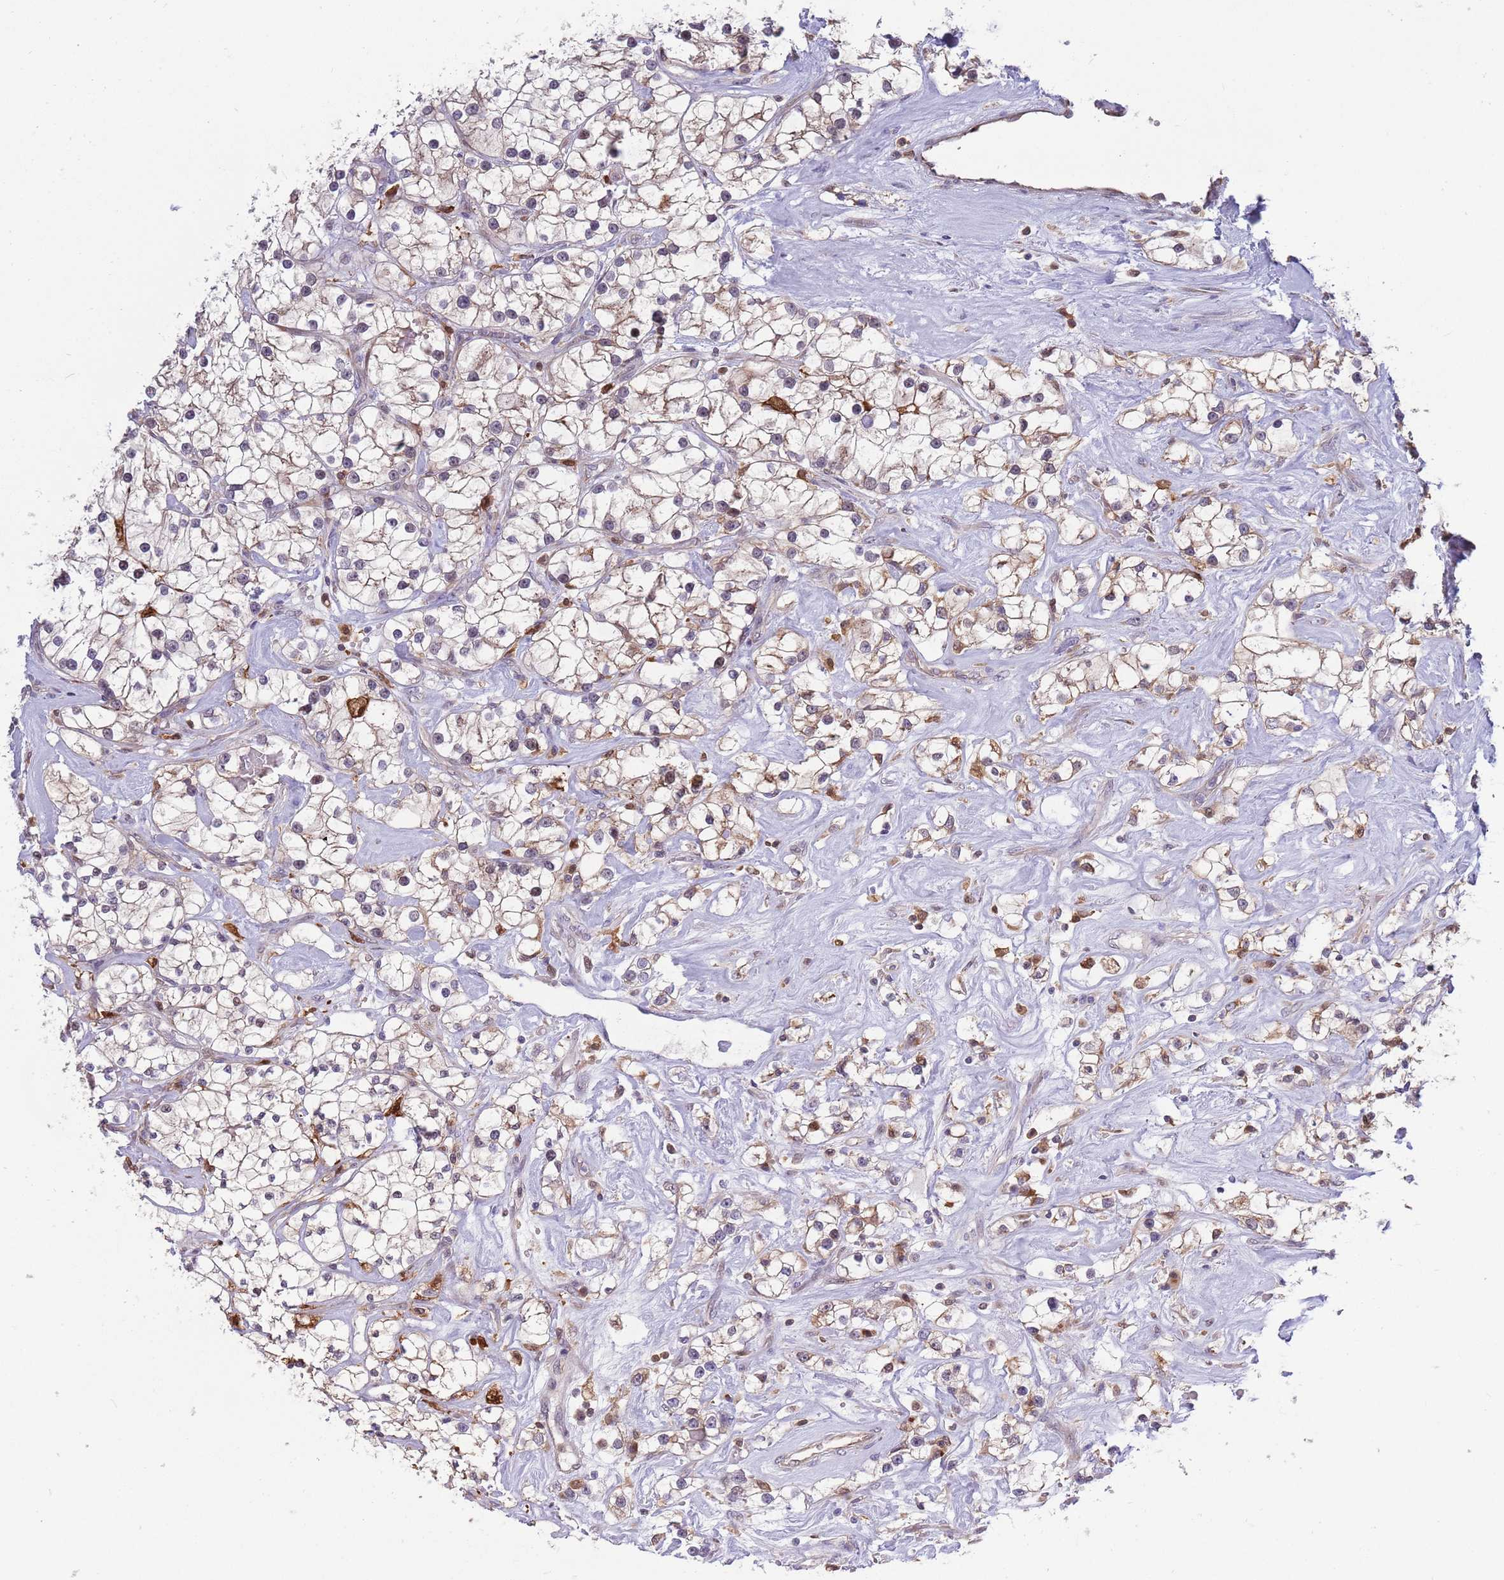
{"staining": {"intensity": "weak", "quantity": "<25%", "location": "cytoplasmic/membranous"}, "tissue": "renal cancer", "cell_type": "Tumor cells", "image_type": "cancer", "snomed": [{"axis": "morphology", "description": "Adenocarcinoma, NOS"}, {"axis": "topography", "description": "Kidney"}], "caption": "IHC image of human renal cancer (adenocarcinoma) stained for a protein (brown), which demonstrates no positivity in tumor cells.", "gene": "CCNJL", "patient": {"sex": "male", "age": 77}}